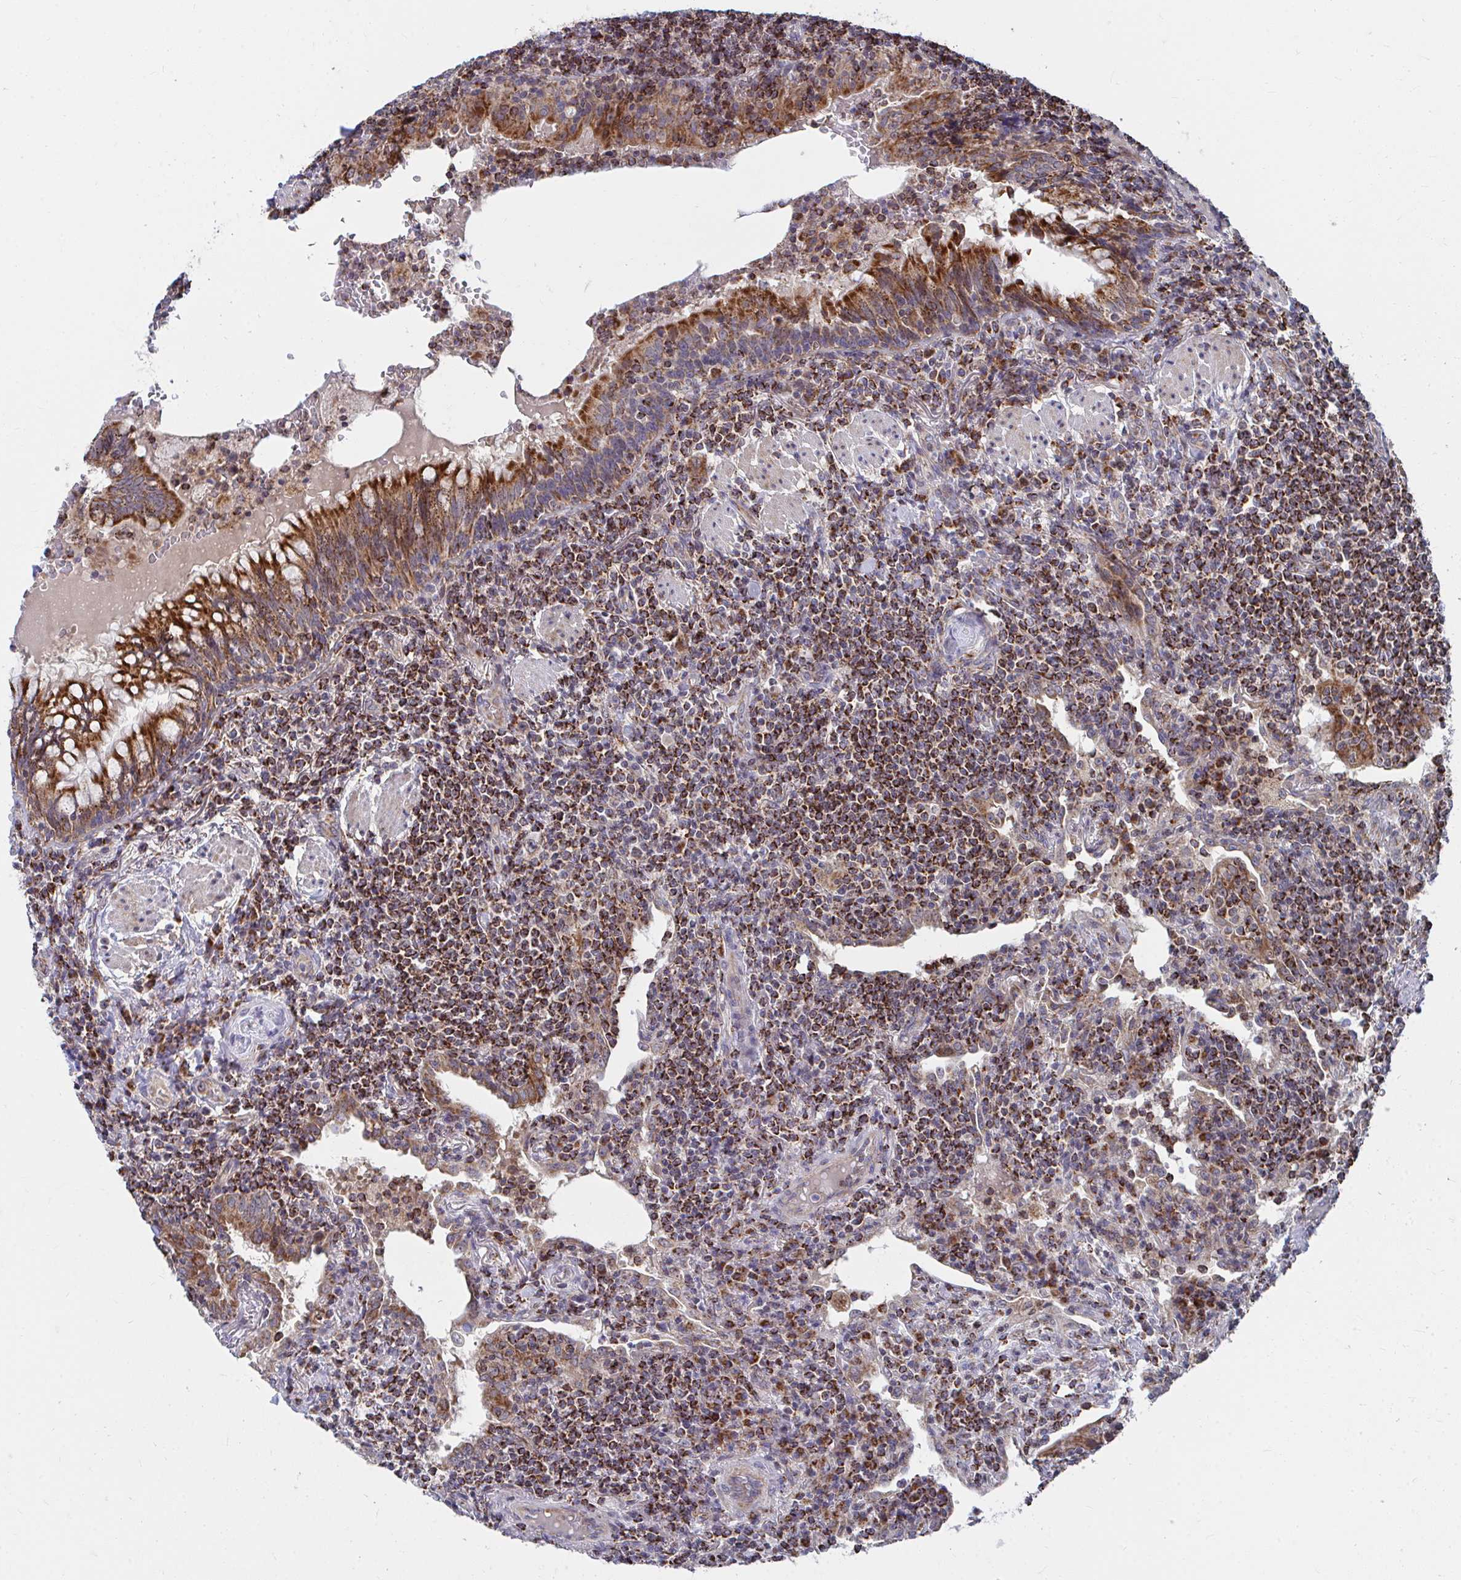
{"staining": {"intensity": "moderate", "quantity": ">75%", "location": "cytoplasmic/membranous"}, "tissue": "lymphoma", "cell_type": "Tumor cells", "image_type": "cancer", "snomed": [{"axis": "morphology", "description": "Malignant lymphoma, non-Hodgkin's type, Low grade"}, {"axis": "topography", "description": "Lung"}], "caption": "Protein expression analysis of human low-grade malignant lymphoma, non-Hodgkin's type reveals moderate cytoplasmic/membranous staining in about >75% of tumor cells.", "gene": "PEX3", "patient": {"sex": "female", "age": 71}}